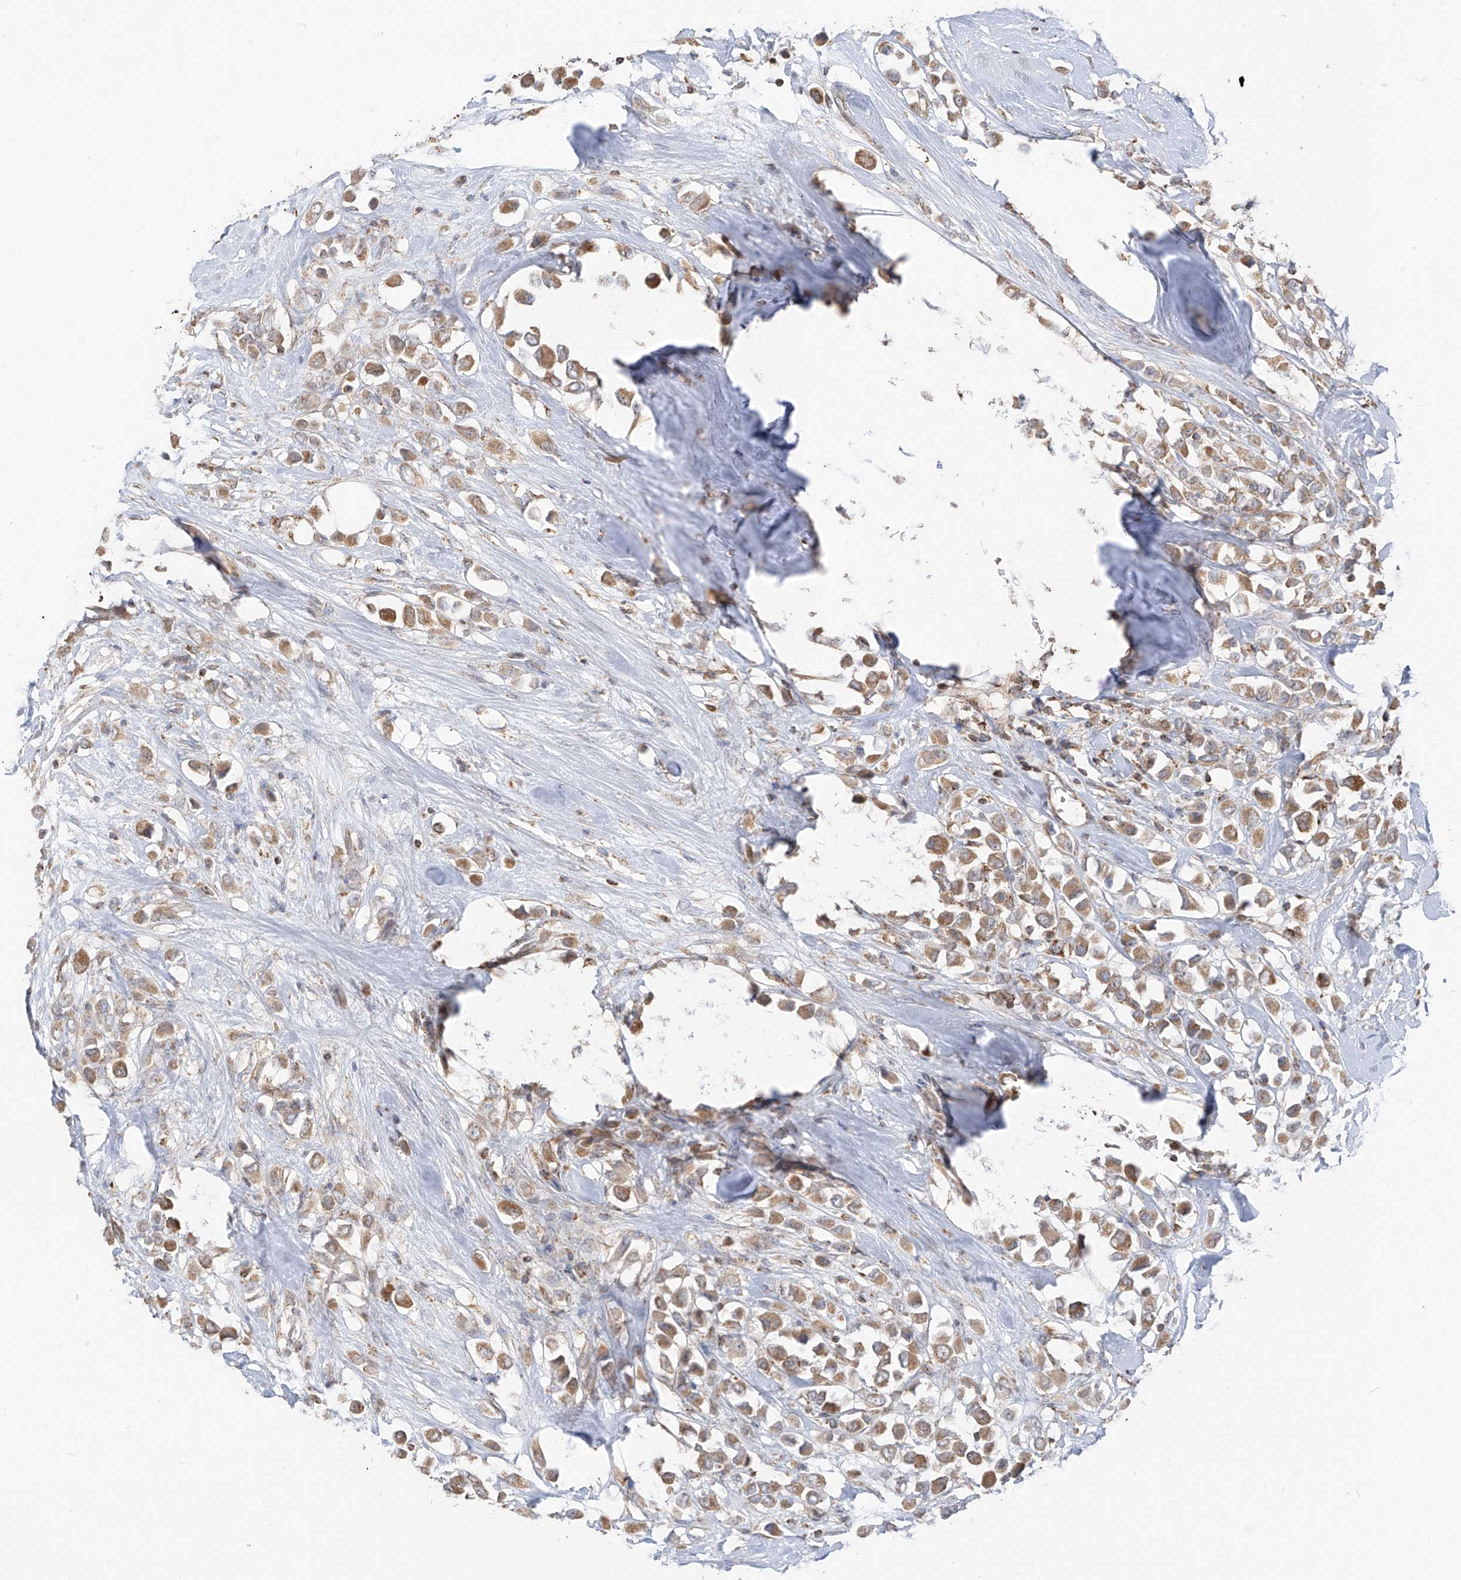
{"staining": {"intensity": "moderate", "quantity": ">75%", "location": "cytoplasmic/membranous"}, "tissue": "breast cancer", "cell_type": "Tumor cells", "image_type": "cancer", "snomed": [{"axis": "morphology", "description": "Duct carcinoma"}, {"axis": "topography", "description": "Breast"}], "caption": "Immunohistochemistry image of neoplastic tissue: breast infiltrating ductal carcinoma stained using immunohistochemistry (IHC) reveals medium levels of moderate protein expression localized specifically in the cytoplasmic/membranous of tumor cells, appearing as a cytoplasmic/membranous brown color.", "gene": "ETHE1", "patient": {"sex": "female", "age": 61}}